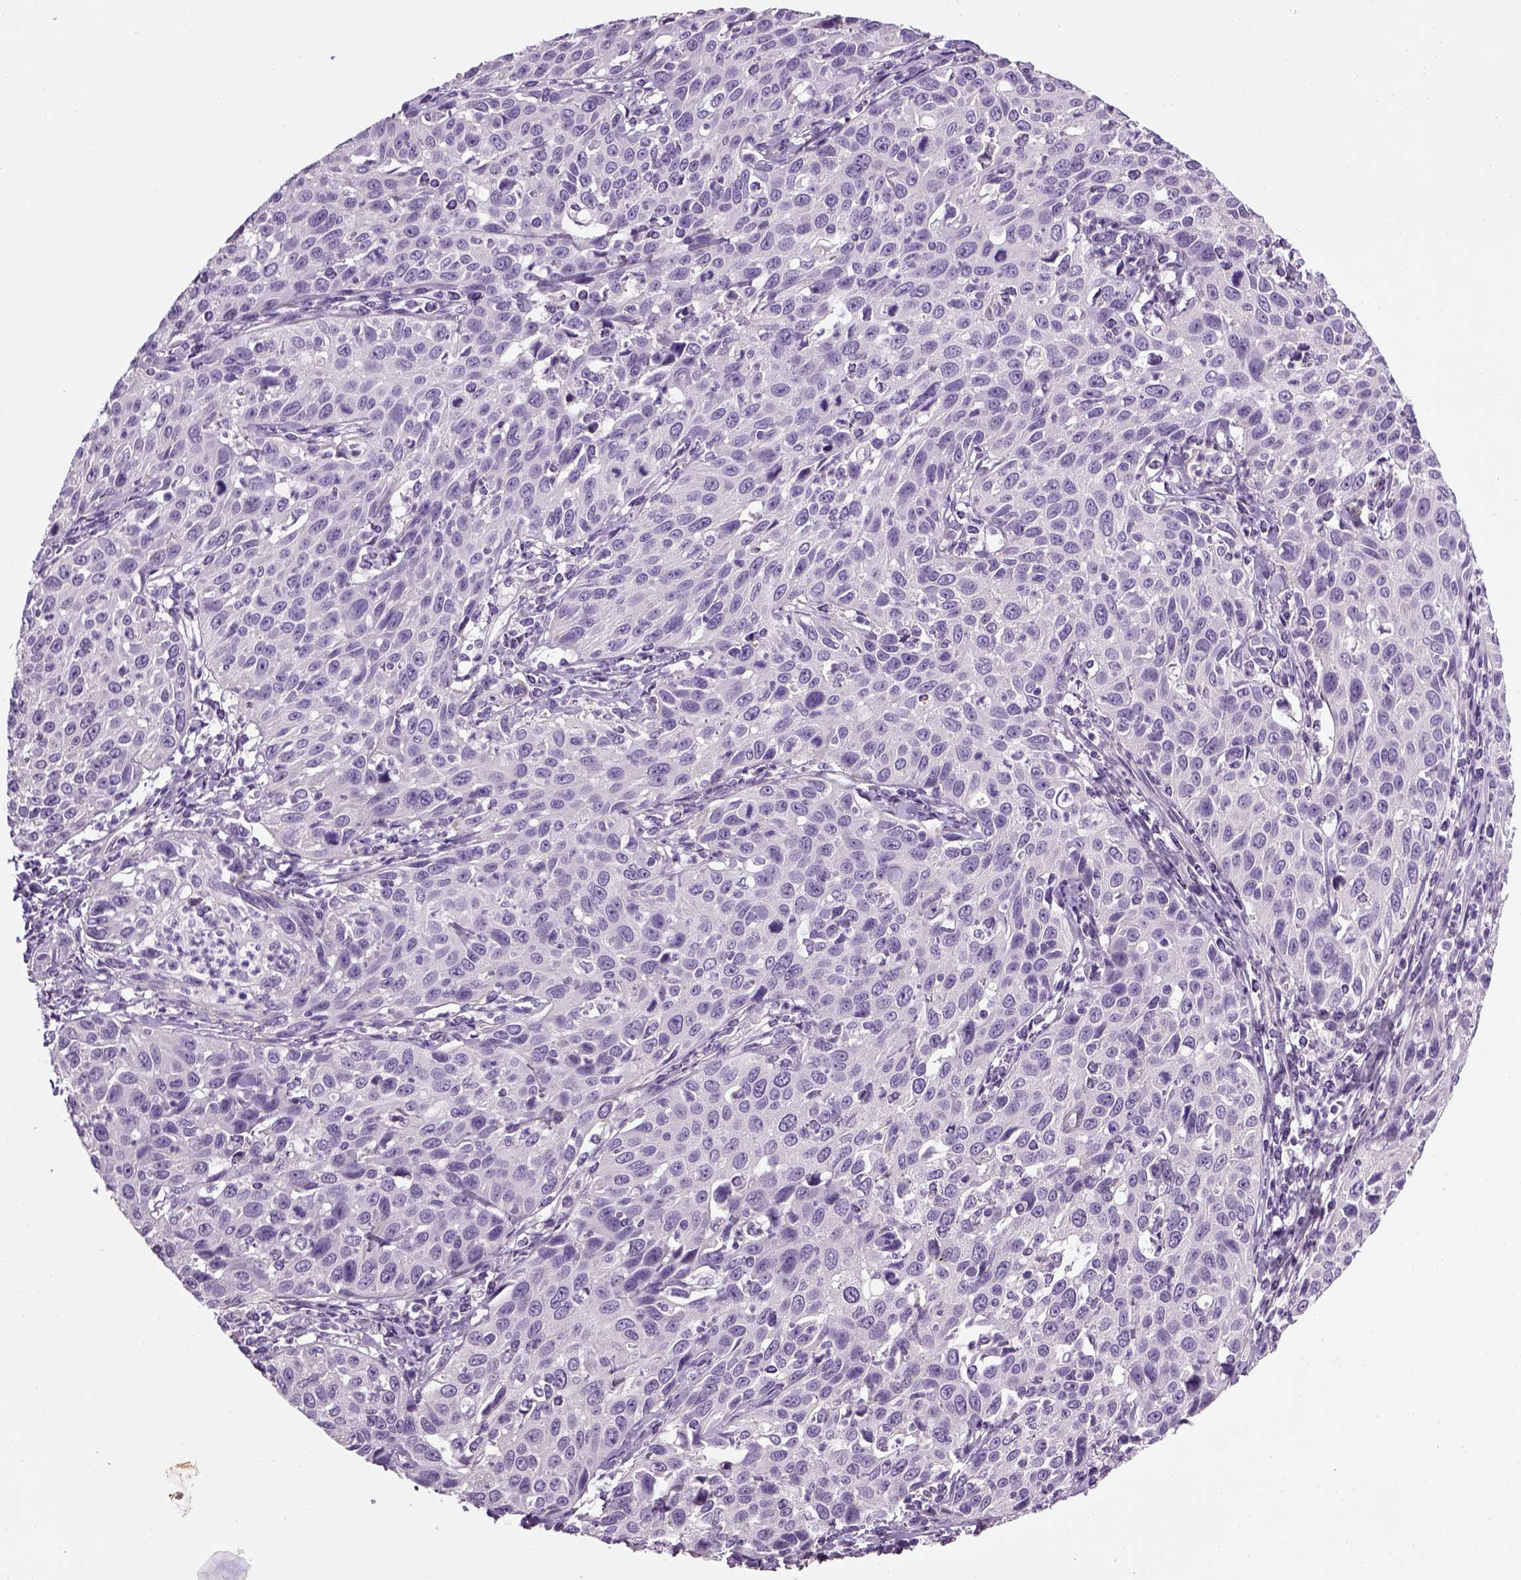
{"staining": {"intensity": "negative", "quantity": "none", "location": "none"}, "tissue": "cervical cancer", "cell_type": "Tumor cells", "image_type": "cancer", "snomed": [{"axis": "morphology", "description": "Squamous cell carcinoma, NOS"}, {"axis": "topography", "description": "Cervix"}], "caption": "High power microscopy histopathology image of an immunohistochemistry (IHC) micrograph of cervical cancer, revealing no significant positivity in tumor cells.", "gene": "ELOVL3", "patient": {"sex": "female", "age": 26}}